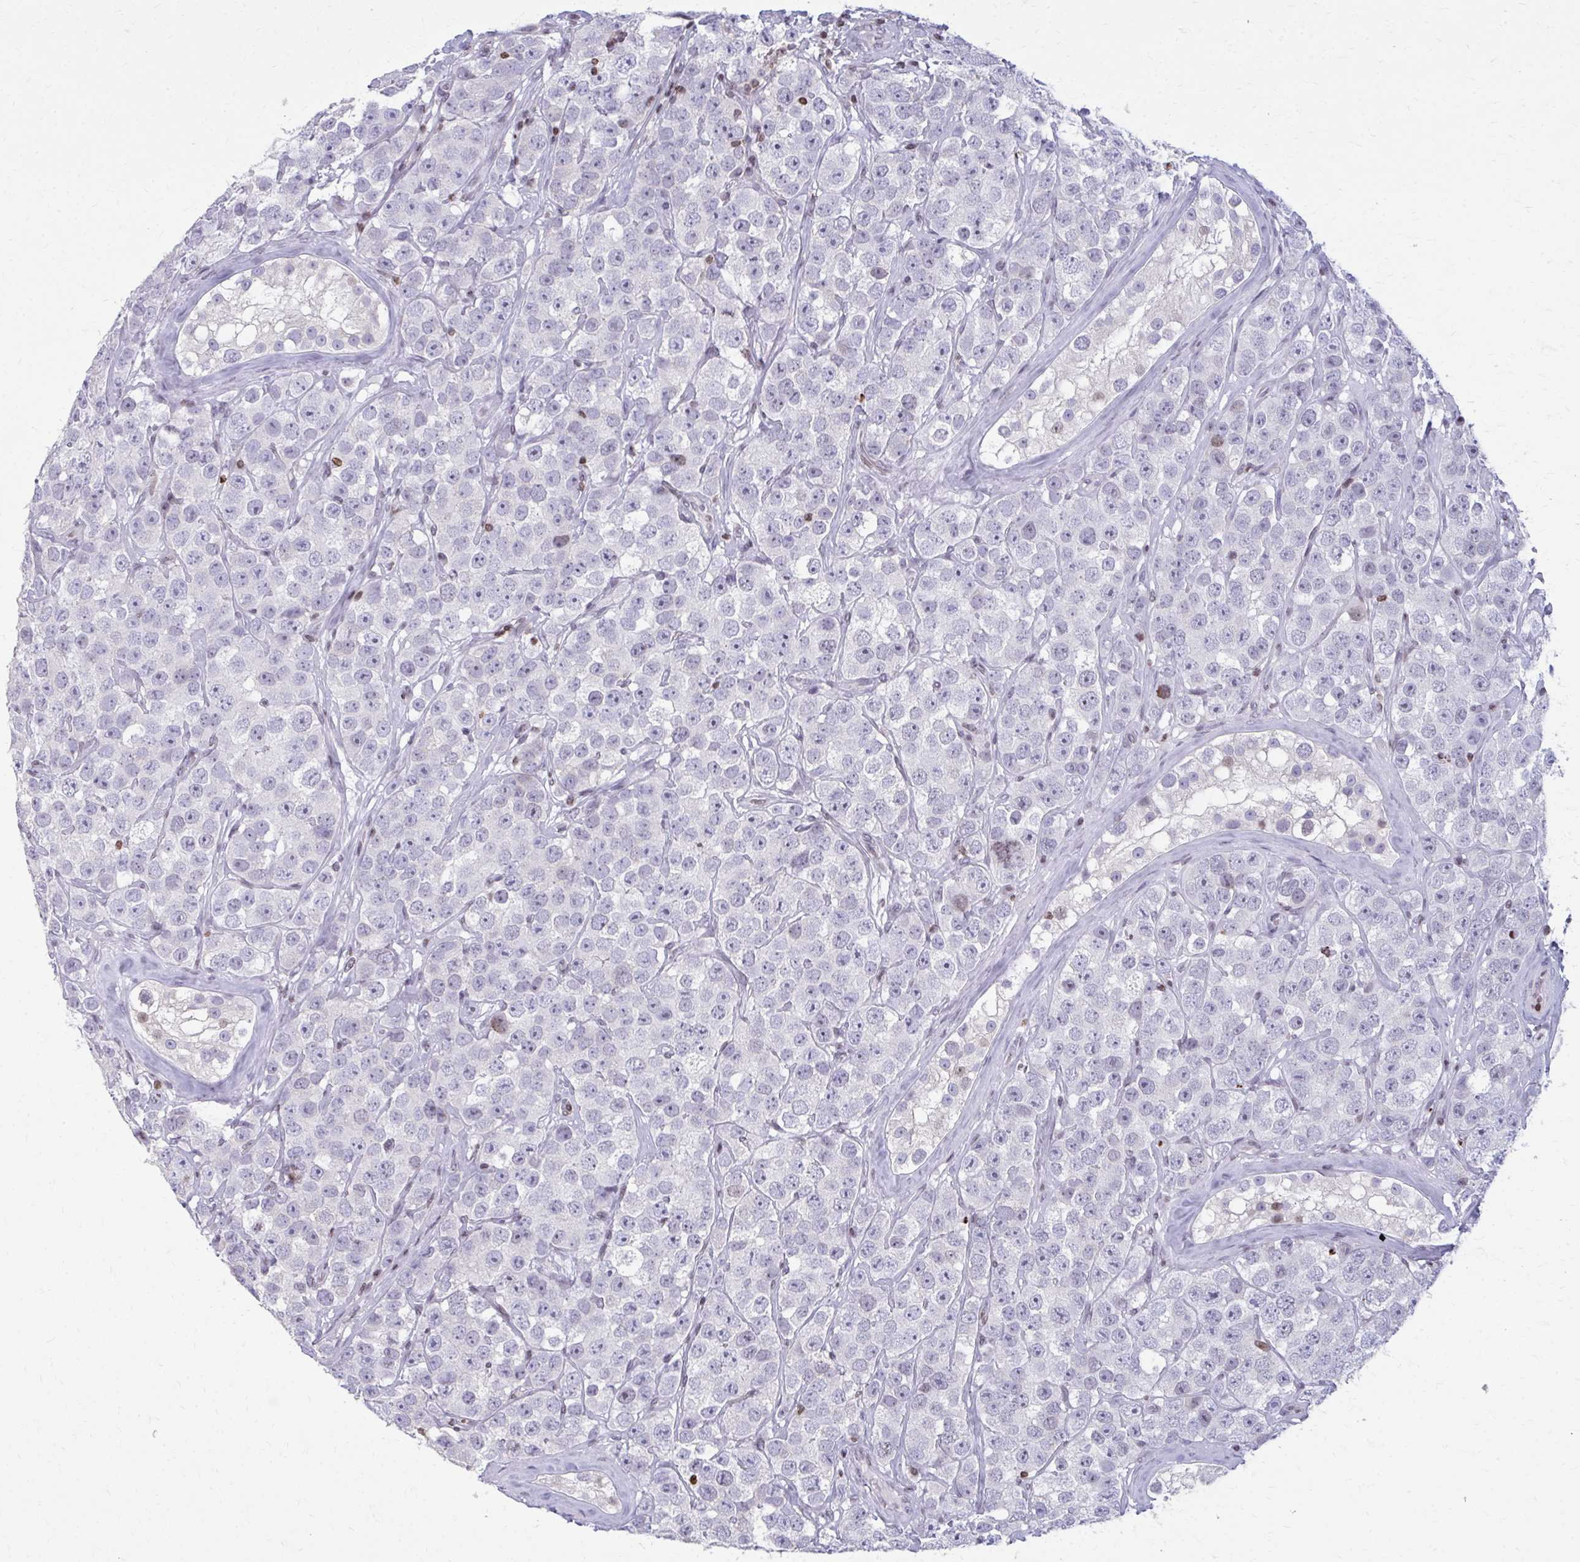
{"staining": {"intensity": "negative", "quantity": "none", "location": "none"}, "tissue": "testis cancer", "cell_type": "Tumor cells", "image_type": "cancer", "snomed": [{"axis": "morphology", "description": "Seminoma, NOS"}, {"axis": "topography", "description": "Testis"}], "caption": "Tumor cells show no significant staining in testis cancer (seminoma).", "gene": "AP5M1", "patient": {"sex": "male", "age": 28}}